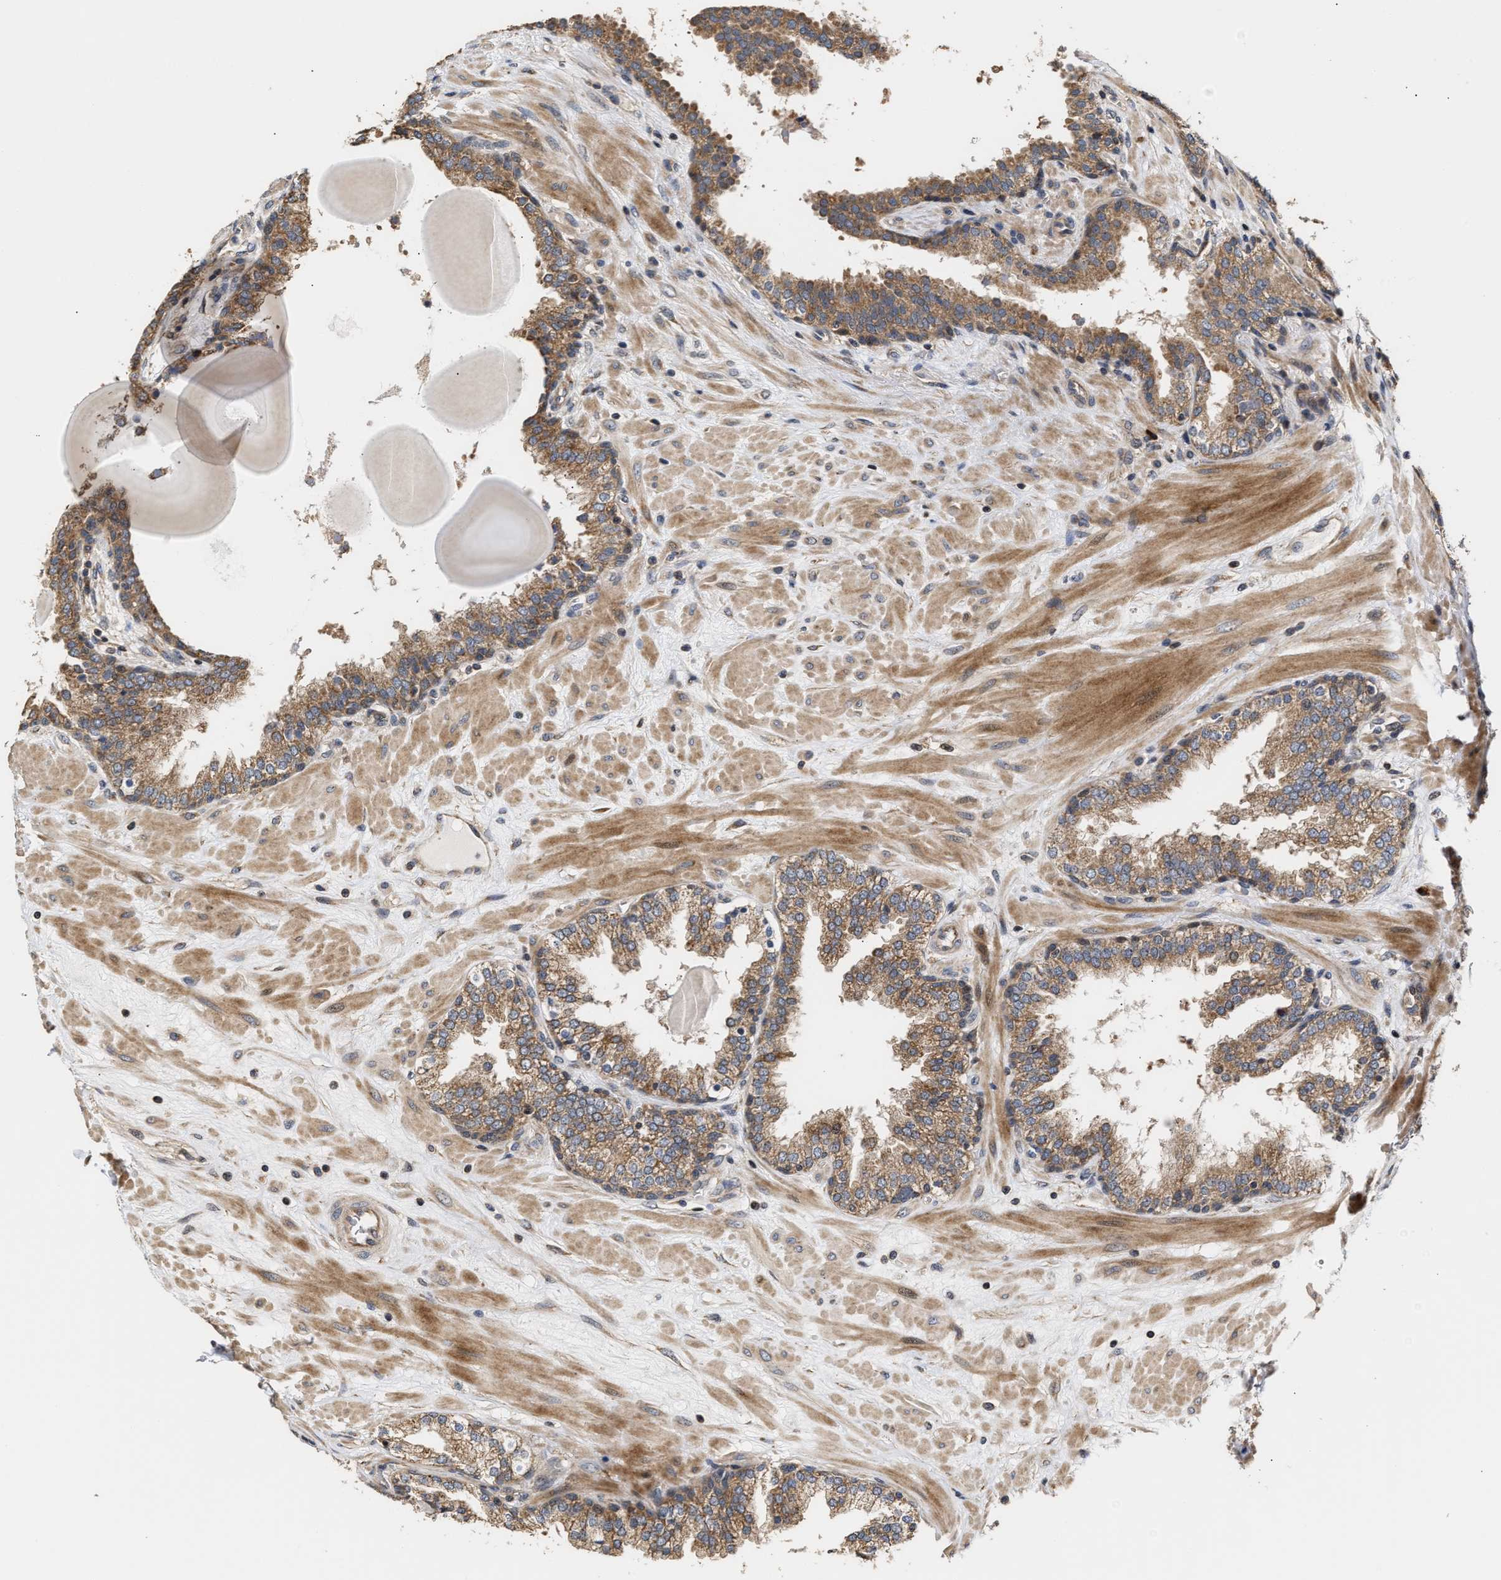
{"staining": {"intensity": "moderate", "quantity": ">75%", "location": "cytoplasmic/membranous"}, "tissue": "prostate", "cell_type": "Glandular cells", "image_type": "normal", "snomed": [{"axis": "morphology", "description": "Normal tissue, NOS"}, {"axis": "topography", "description": "Prostate"}], "caption": "A brown stain shows moderate cytoplasmic/membranous expression of a protein in glandular cells of benign human prostate.", "gene": "CLIP2", "patient": {"sex": "male", "age": 51}}